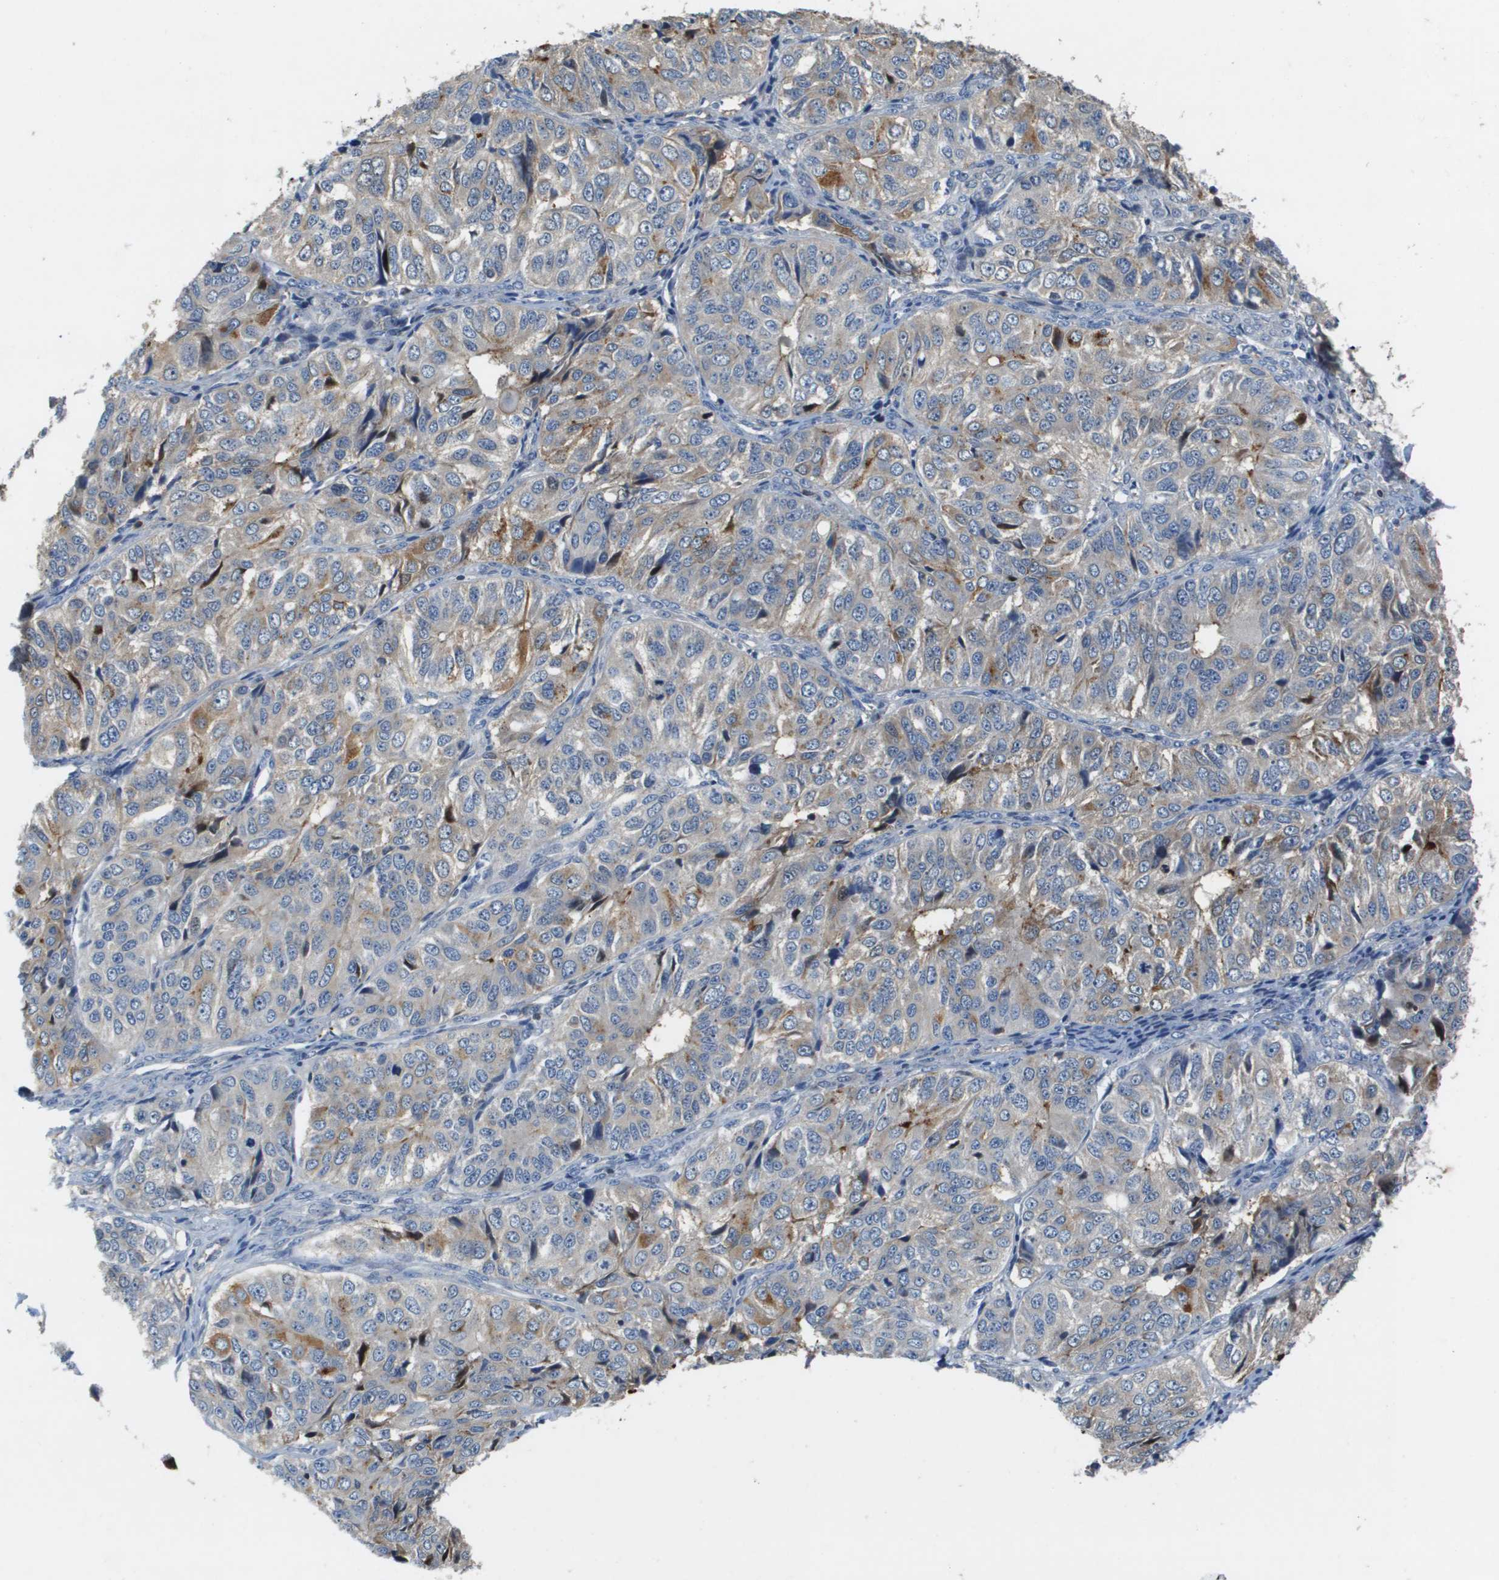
{"staining": {"intensity": "moderate", "quantity": "<25%", "location": "cytoplasmic/membranous"}, "tissue": "ovarian cancer", "cell_type": "Tumor cells", "image_type": "cancer", "snomed": [{"axis": "morphology", "description": "Carcinoma, endometroid"}, {"axis": "topography", "description": "Ovary"}], "caption": "There is low levels of moderate cytoplasmic/membranous staining in tumor cells of ovarian cancer, as demonstrated by immunohistochemical staining (brown color).", "gene": "SCN4B", "patient": {"sex": "female", "age": 51}}